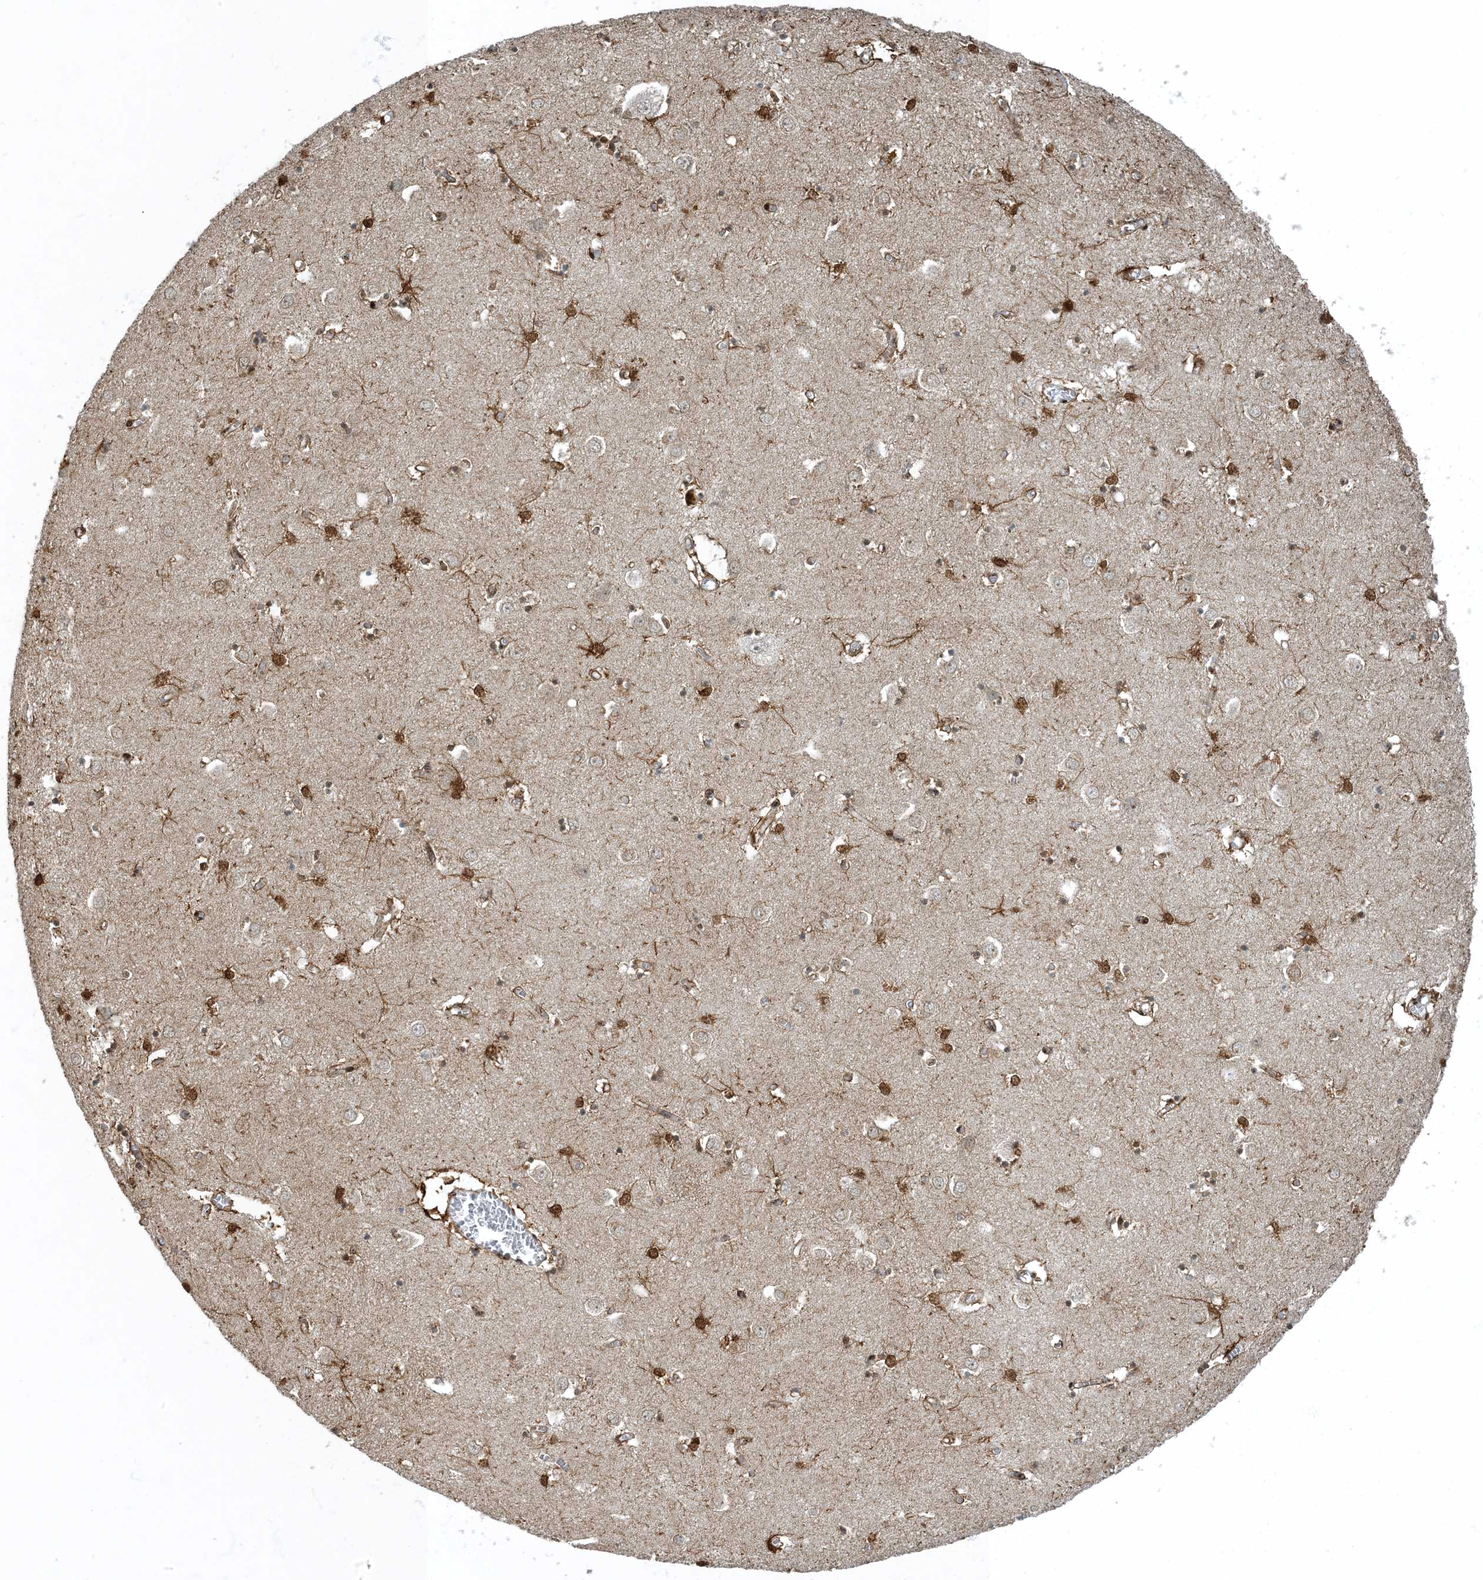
{"staining": {"intensity": "moderate", "quantity": "25%-75%", "location": "cytoplasmic/membranous,nuclear"}, "tissue": "caudate", "cell_type": "Glial cells", "image_type": "normal", "snomed": [{"axis": "morphology", "description": "Normal tissue, NOS"}, {"axis": "topography", "description": "Lateral ventricle wall"}], "caption": "Immunohistochemical staining of normal human caudate displays 25%-75% levels of moderate cytoplasmic/membranous,nuclear protein positivity in about 25%-75% of glial cells.", "gene": "MBD1", "patient": {"sex": "male", "age": 70}}